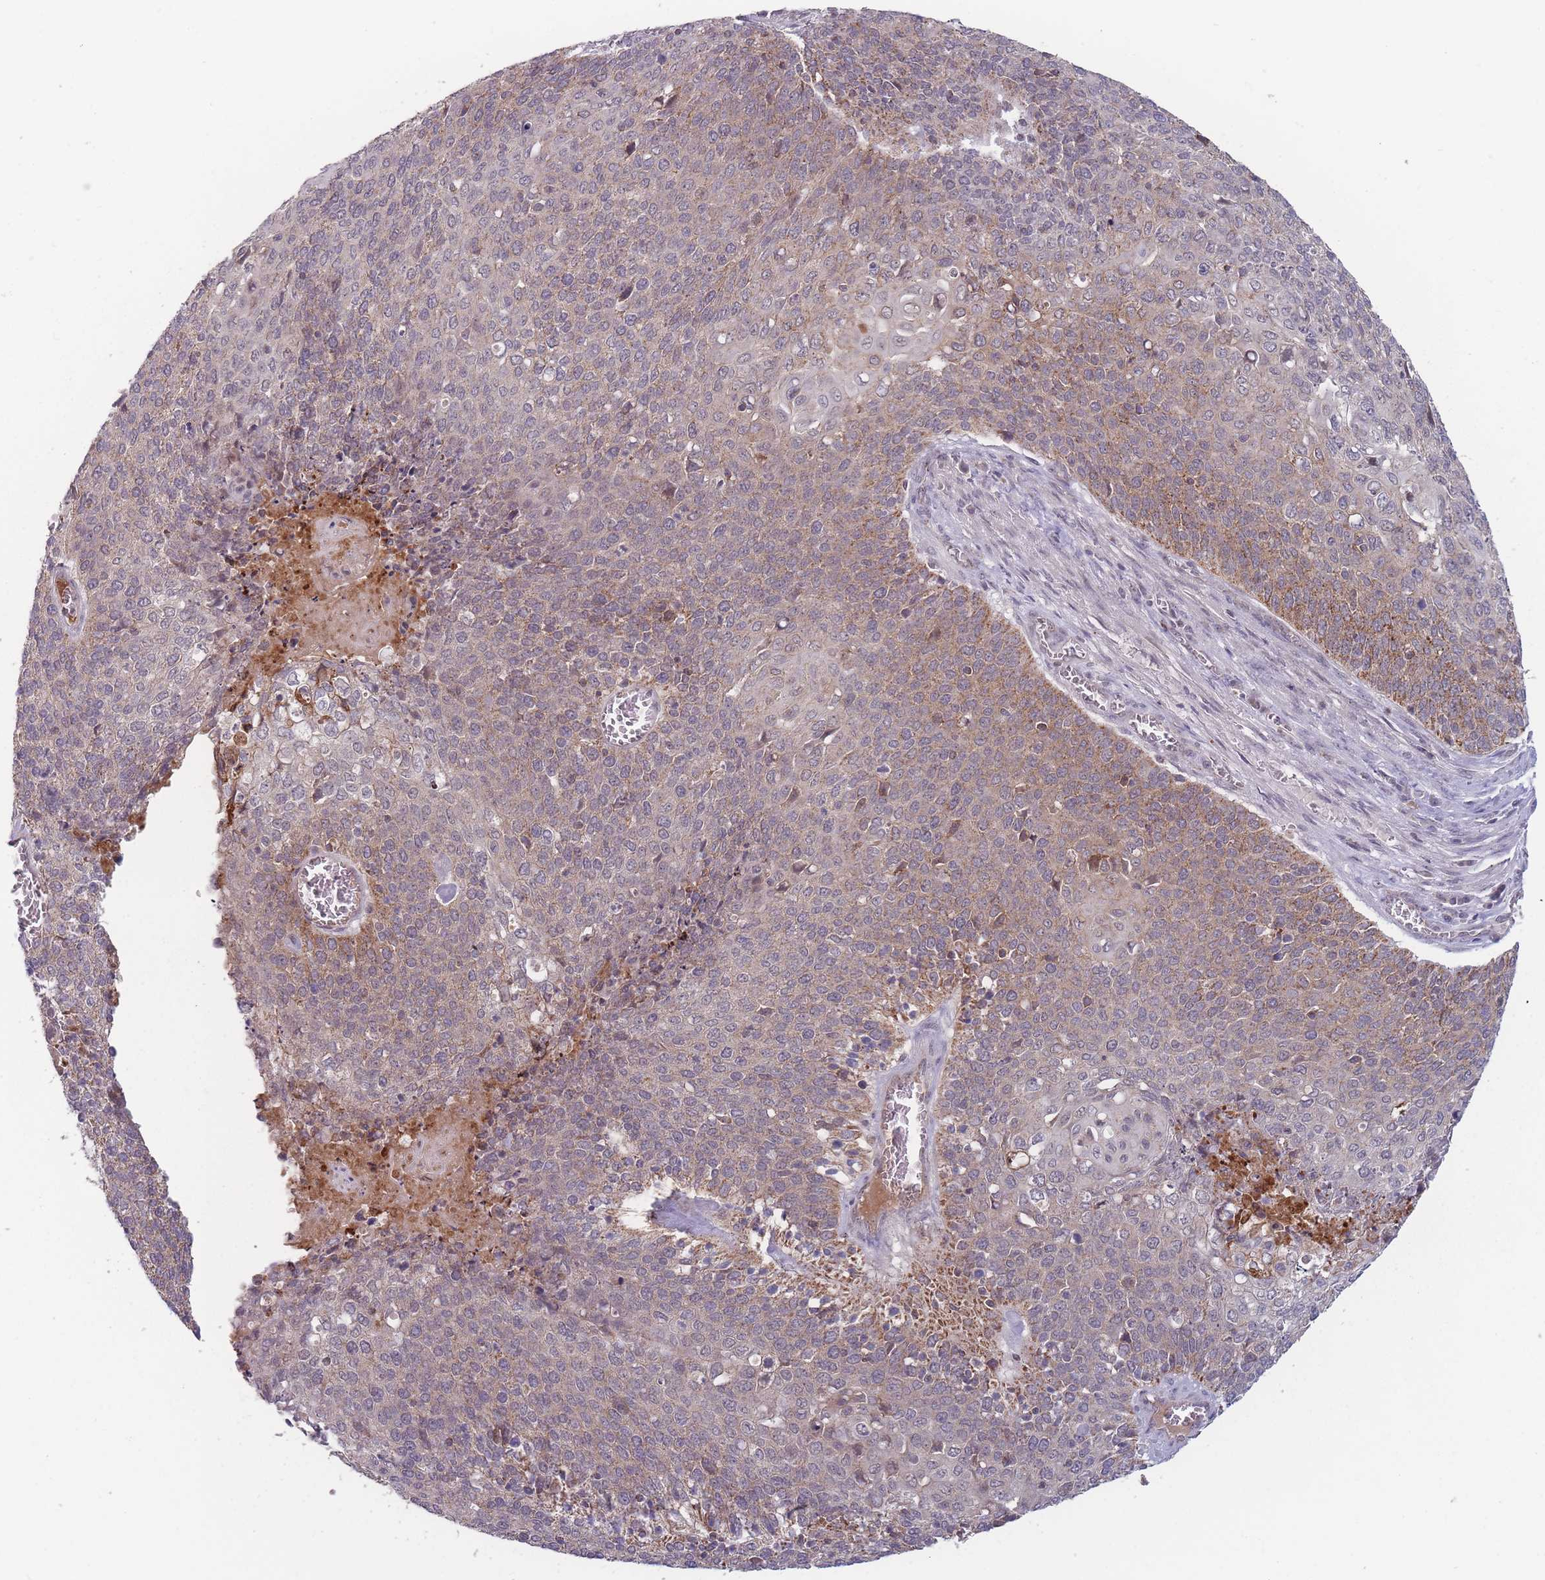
{"staining": {"intensity": "moderate", "quantity": "25%-75%", "location": "cytoplasmic/membranous"}, "tissue": "cervical cancer", "cell_type": "Tumor cells", "image_type": "cancer", "snomed": [{"axis": "morphology", "description": "Squamous cell carcinoma, NOS"}, {"axis": "topography", "description": "Cervix"}], "caption": "A brown stain labels moderate cytoplasmic/membranous staining of a protein in cervical cancer tumor cells.", "gene": "TMEM232", "patient": {"sex": "female", "age": 39}}